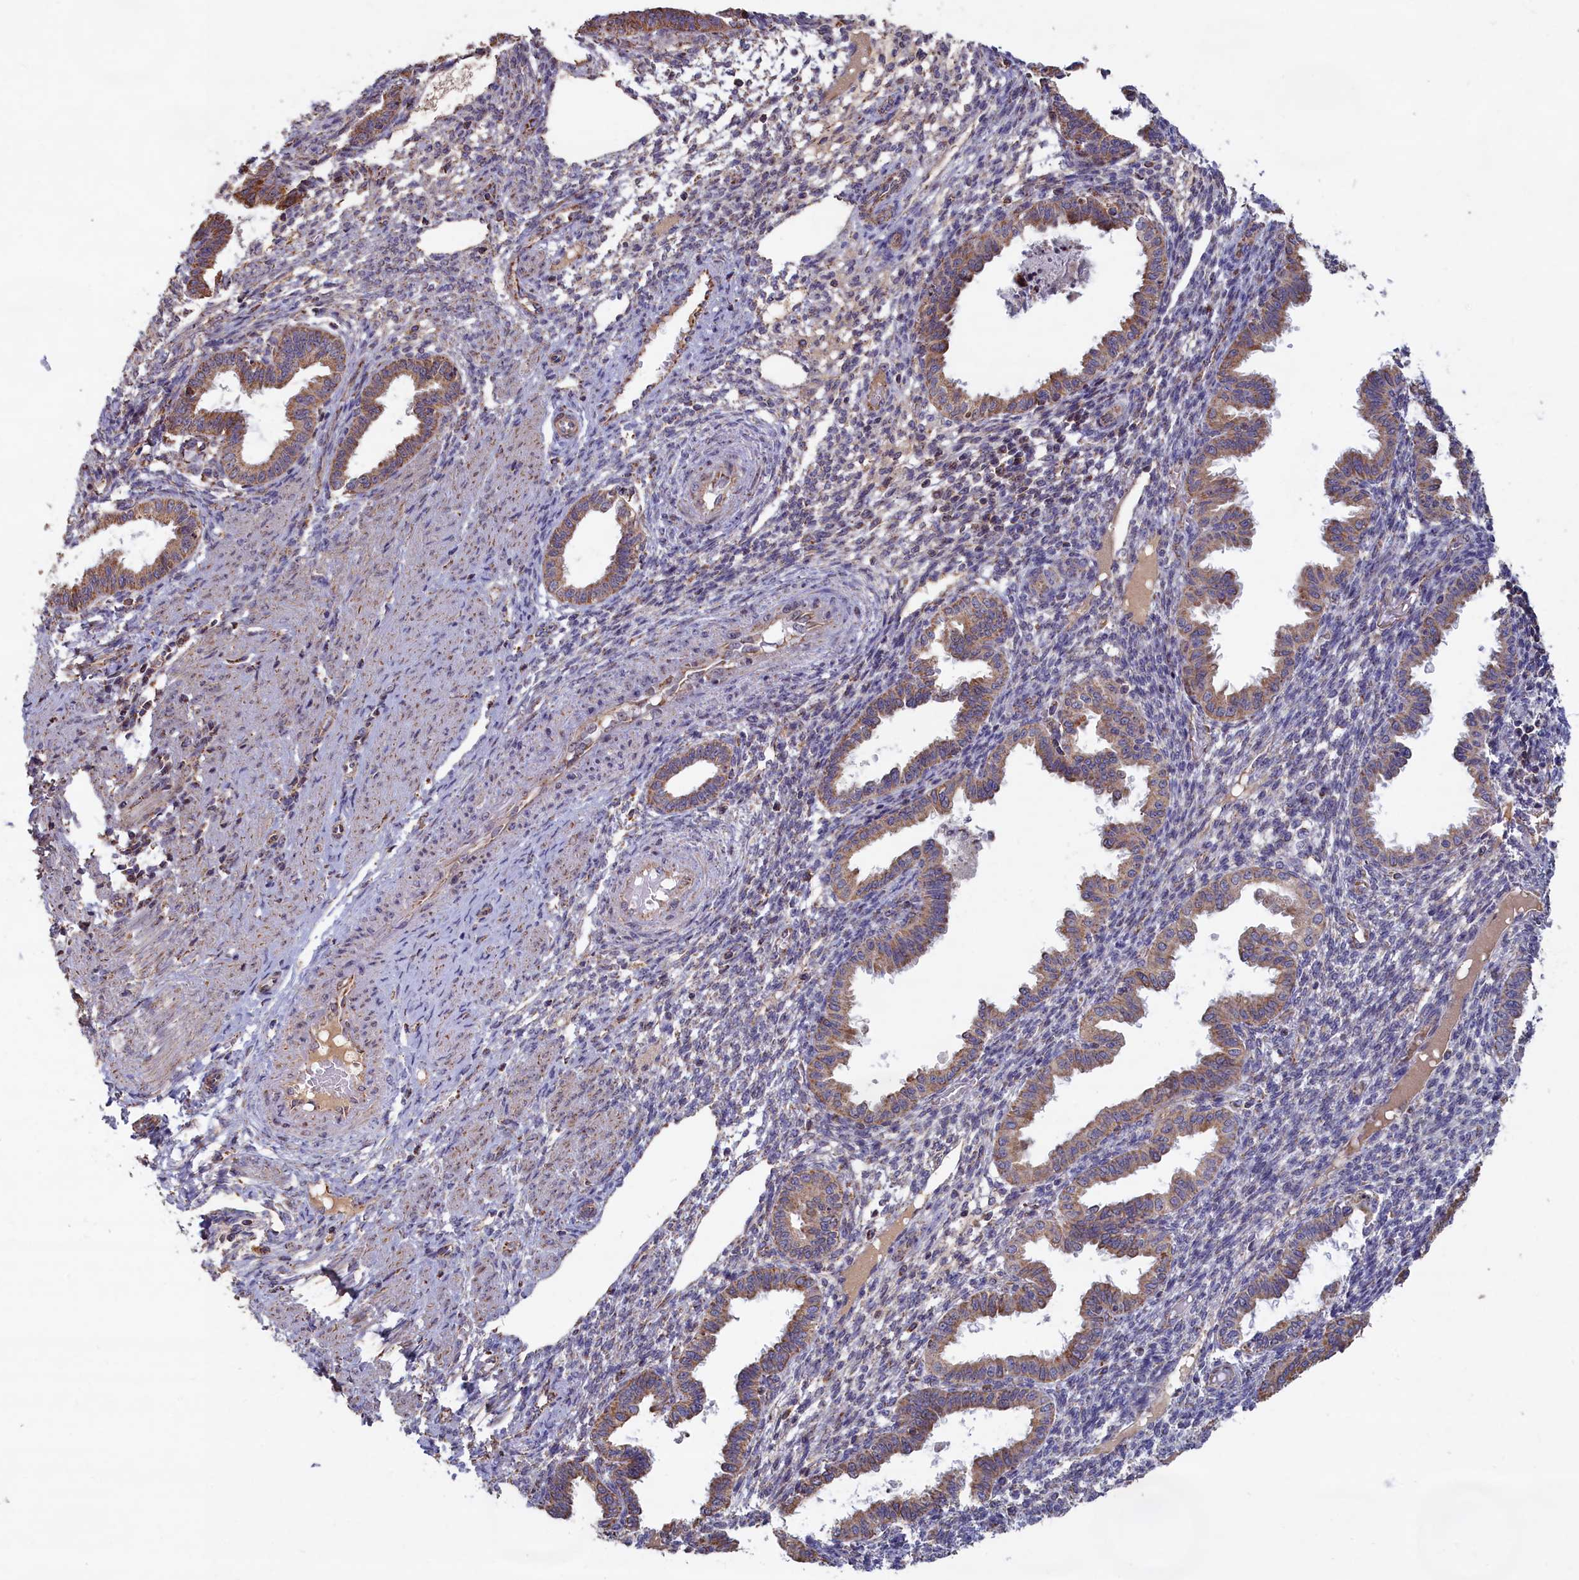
{"staining": {"intensity": "weak", "quantity": "<25%", "location": "cytoplasmic/membranous"}, "tissue": "endometrium", "cell_type": "Cells in endometrial stroma", "image_type": "normal", "snomed": [{"axis": "morphology", "description": "Normal tissue, NOS"}, {"axis": "topography", "description": "Endometrium"}], "caption": "DAB immunohistochemical staining of benign human endometrium demonstrates no significant positivity in cells in endometrial stroma. (DAB (3,3'-diaminobenzidine) immunohistochemistry (IHC) with hematoxylin counter stain).", "gene": "ENSG00000269825", "patient": {"sex": "female", "age": 33}}